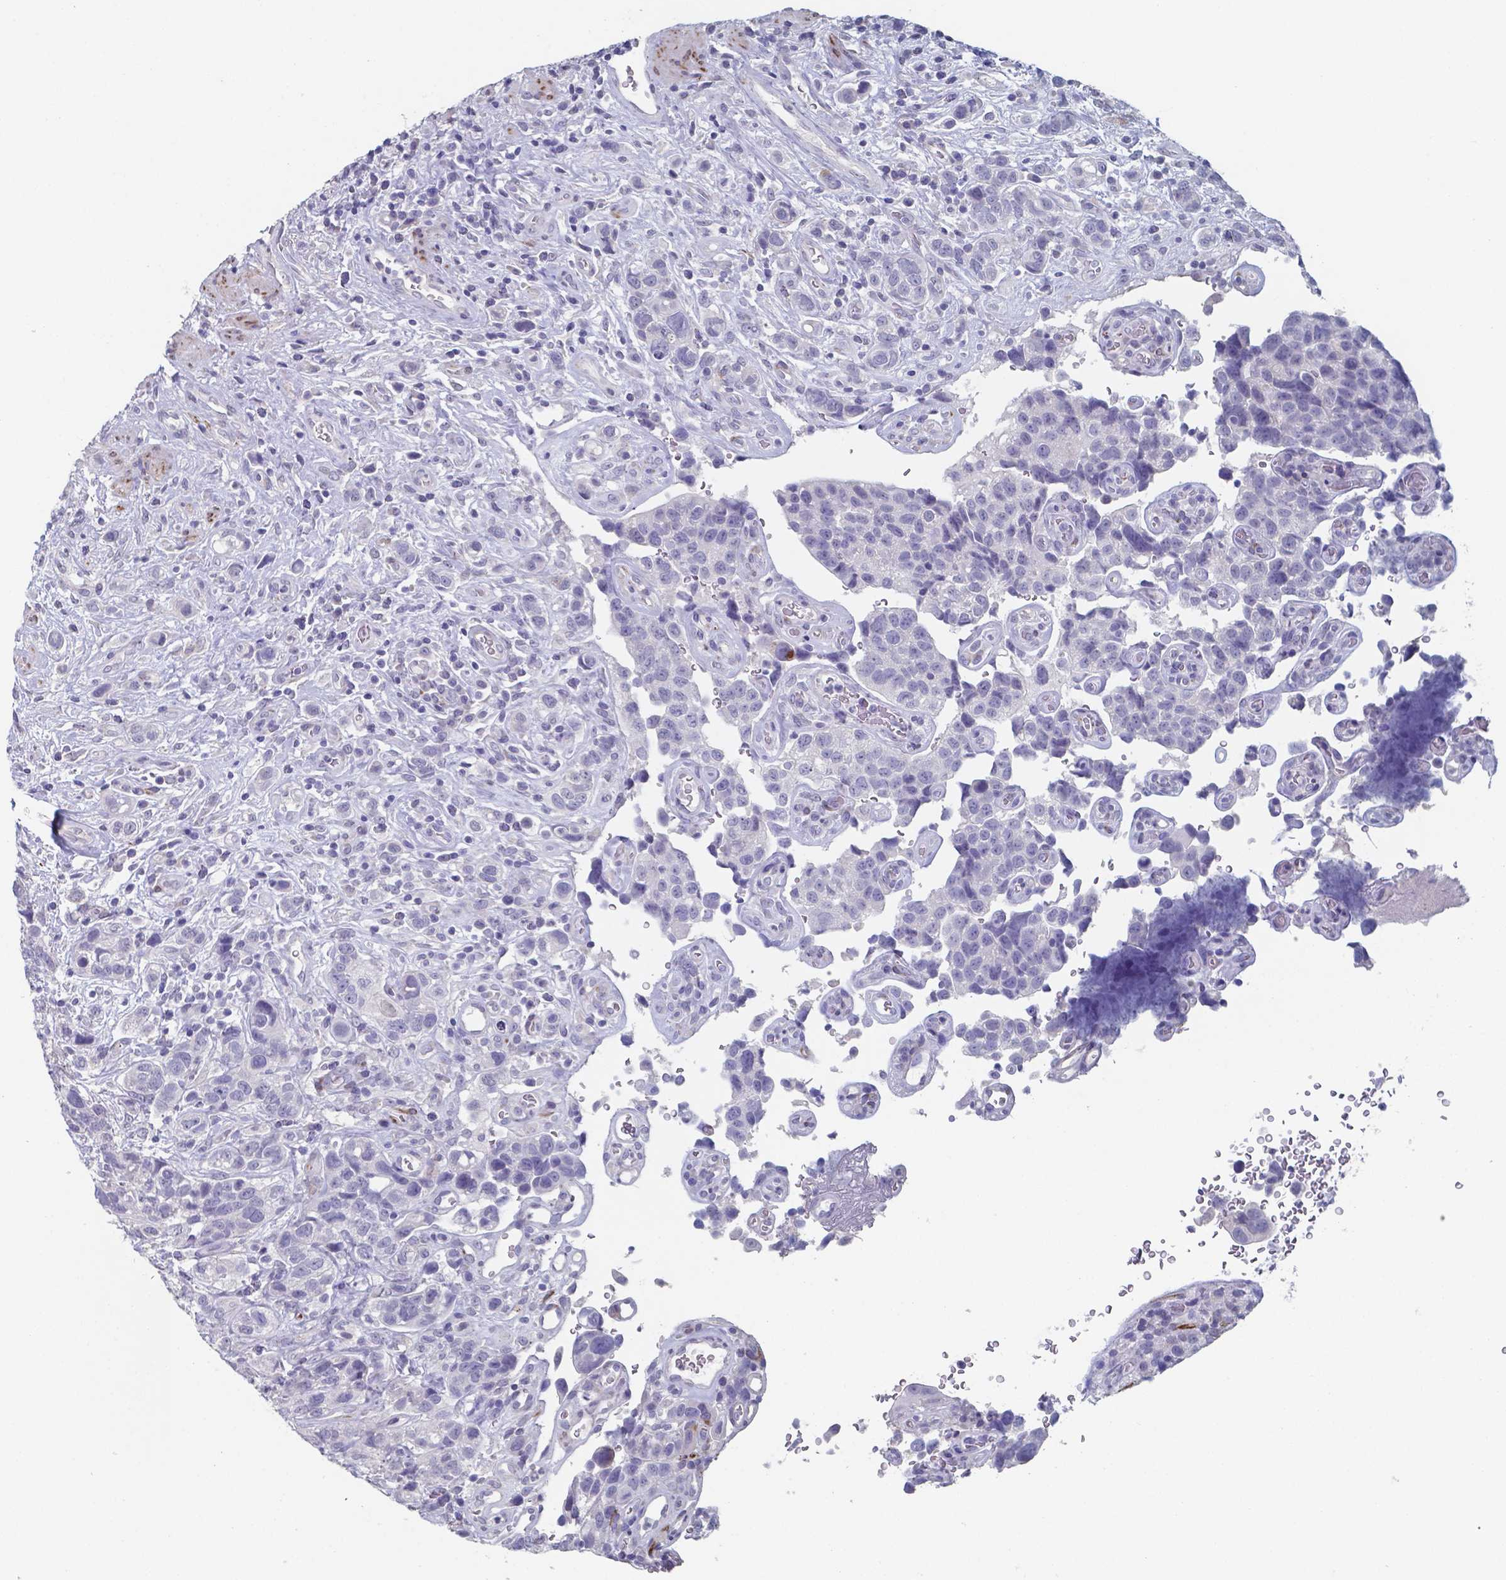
{"staining": {"intensity": "negative", "quantity": "none", "location": "none"}, "tissue": "urothelial cancer", "cell_type": "Tumor cells", "image_type": "cancer", "snomed": [{"axis": "morphology", "description": "Urothelial carcinoma, High grade"}, {"axis": "topography", "description": "Urinary bladder"}], "caption": "Urothelial cancer was stained to show a protein in brown. There is no significant expression in tumor cells.", "gene": "PLA2R1", "patient": {"sex": "female", "age": 58}}